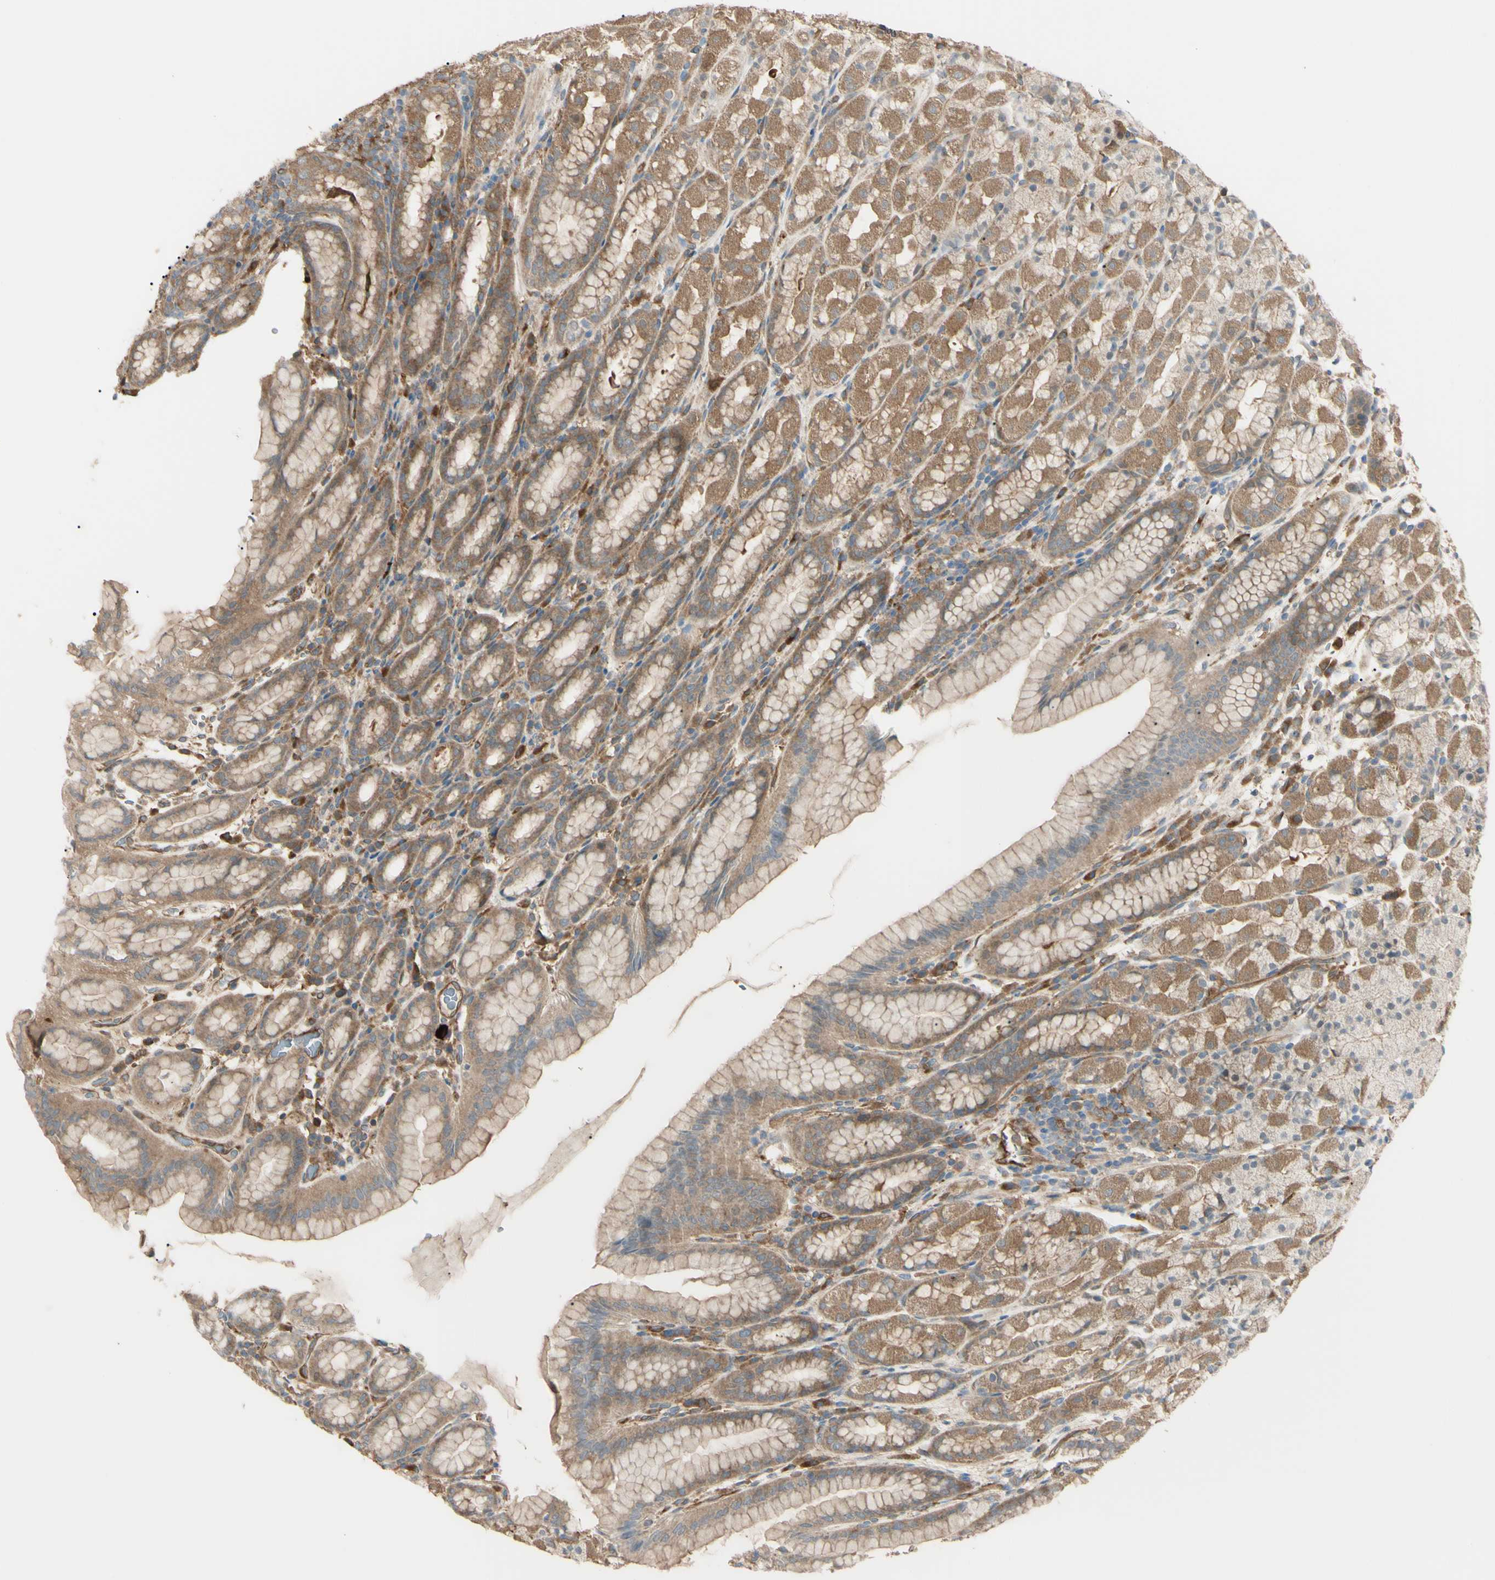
{"staining": {"intensity": "moderate", "quantity": ">75%", "location": "cytoplasmic/membranous"}, "tissue": "stomach", "cell_type": "Glandular cells", "image_type": "normal", "snomed": [{"axis": "morphology", "description": "Normal tissue, NOS"}, {"axis": "topography", "description": "Stomach, upper"}], "caption": "The photomicrograph exhibits staining of unremarkable stomach, revealing moderate cytoplasmic/membranous protein expression (brown color) within glandular cells. (DAB (3,3'-diaminobenzidine) = brown stain, brightfield microscopy at high magnification).", "gene": "PTPN12", "patient": {"sex": "male", "age": 68}}